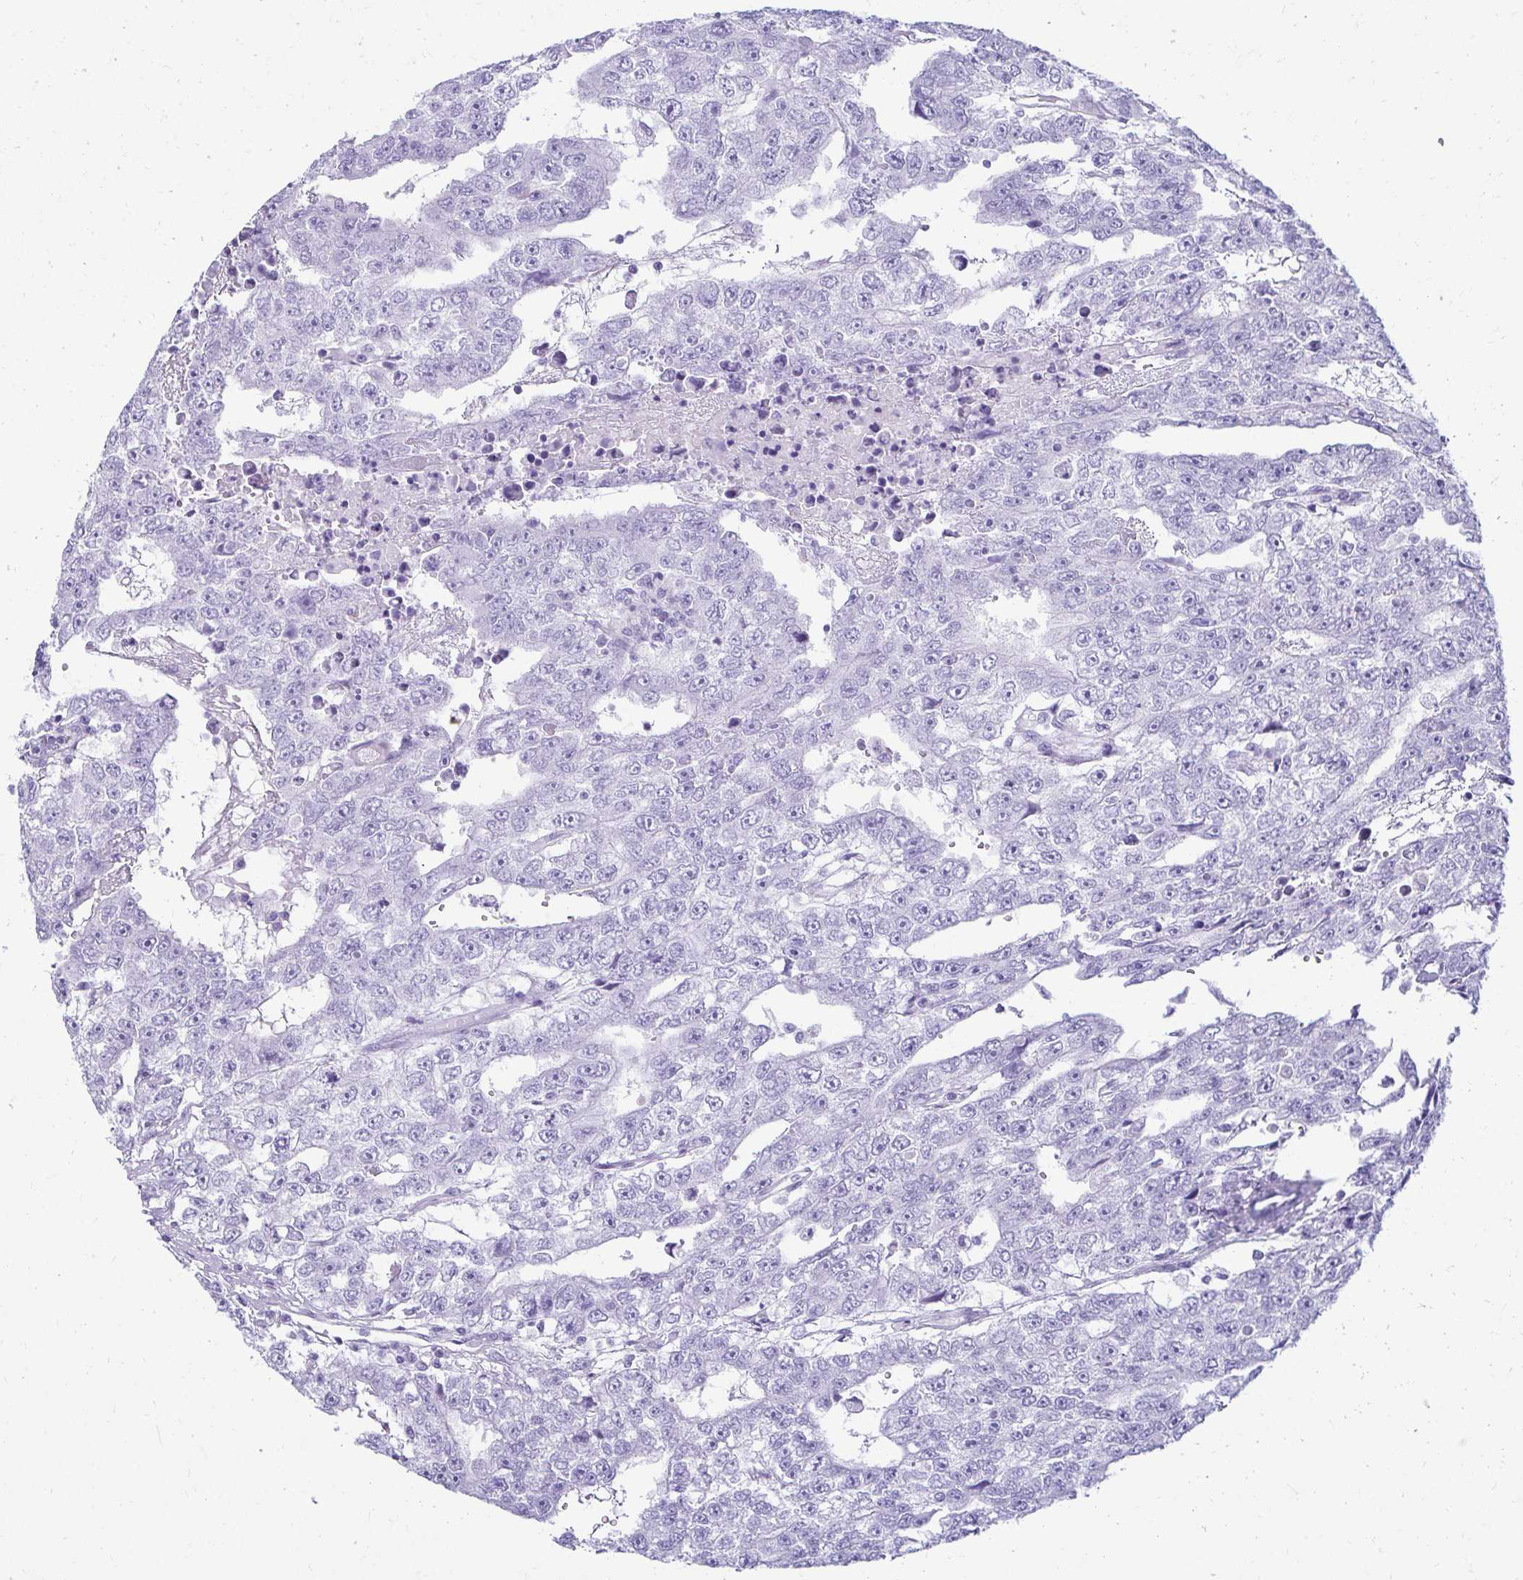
{"staining": {"intensity": "negative", "quantity": "none", "location": "none"}, "tissue": "testis cancer", "cell_type": "Tumor cells", "image_type": "cancer", "snomed": [{"axis": "morphology", "description": "Carcinoma, Embryonal, NOS"}, {"axis": "topography", "description": "Testis"}], "caption": "Tumor cells show no significant protein expression in embryonal carcinoma (testis). (Brightfield microscopy of DAB (3,3'-diaminobenzidine) immunohistochemistry at high magnification).", "gene": "ATP4B", "patient": {"sex": "male", "age": 20}}